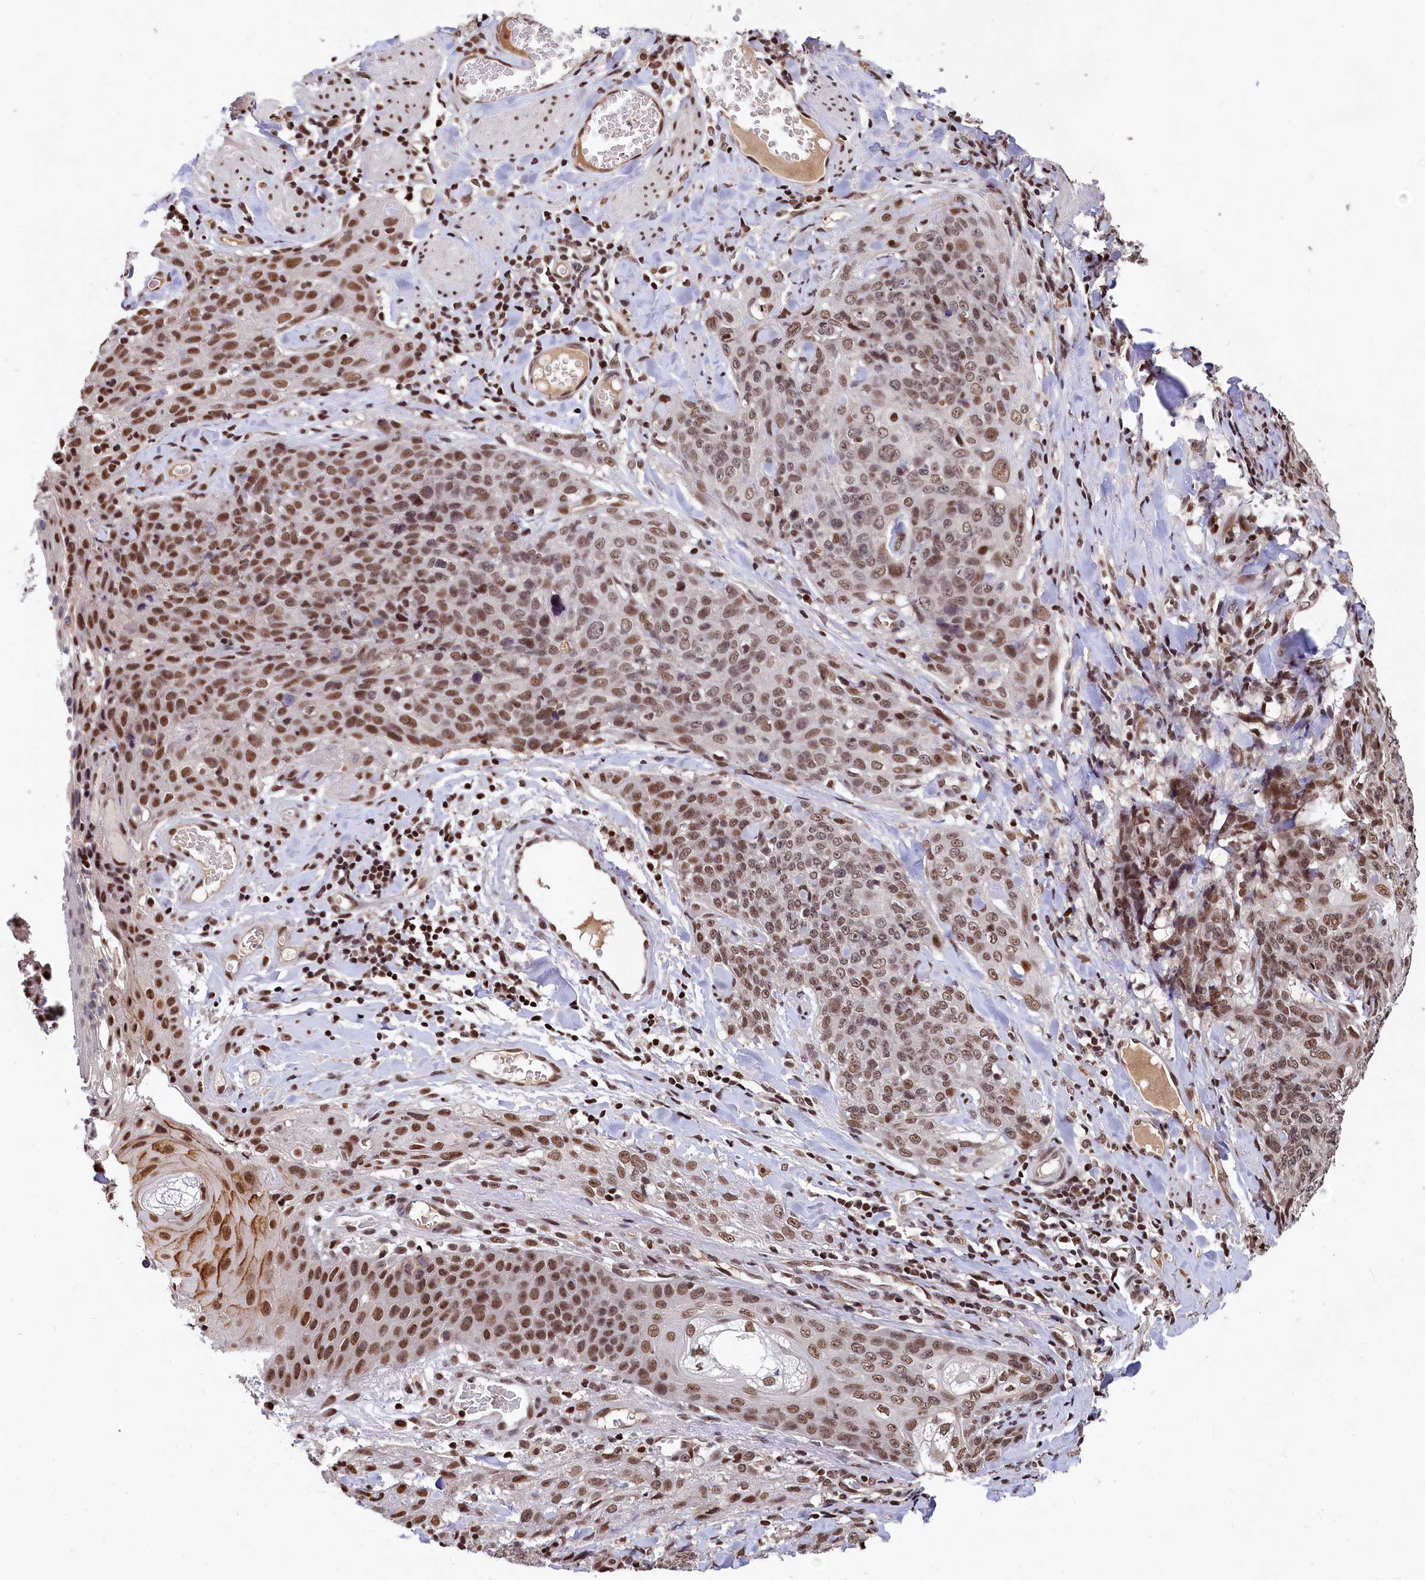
{"staining": {"intensity": "moderate", "quantity": ">75%", "location": "nuclear"}, "tissue": "skin cancer", "cell_type": "Tumor cells", "image_type": "cancer", "snomed": [{"axis": "morphology", "description": "Squamous cell carcinoma, NOS"}, {"axis": "topography", "description": "Skin"}, {"axis": "topography", "description": "Vulva"}], "caption": "Skin squamous cell carcinoma stained for a protein (brown) demonstrates moderate nuclear positive positivity in about >75% of tumor cells.", "gene": "FAM217B", "patient": {"sex": "female", "age": 85}}